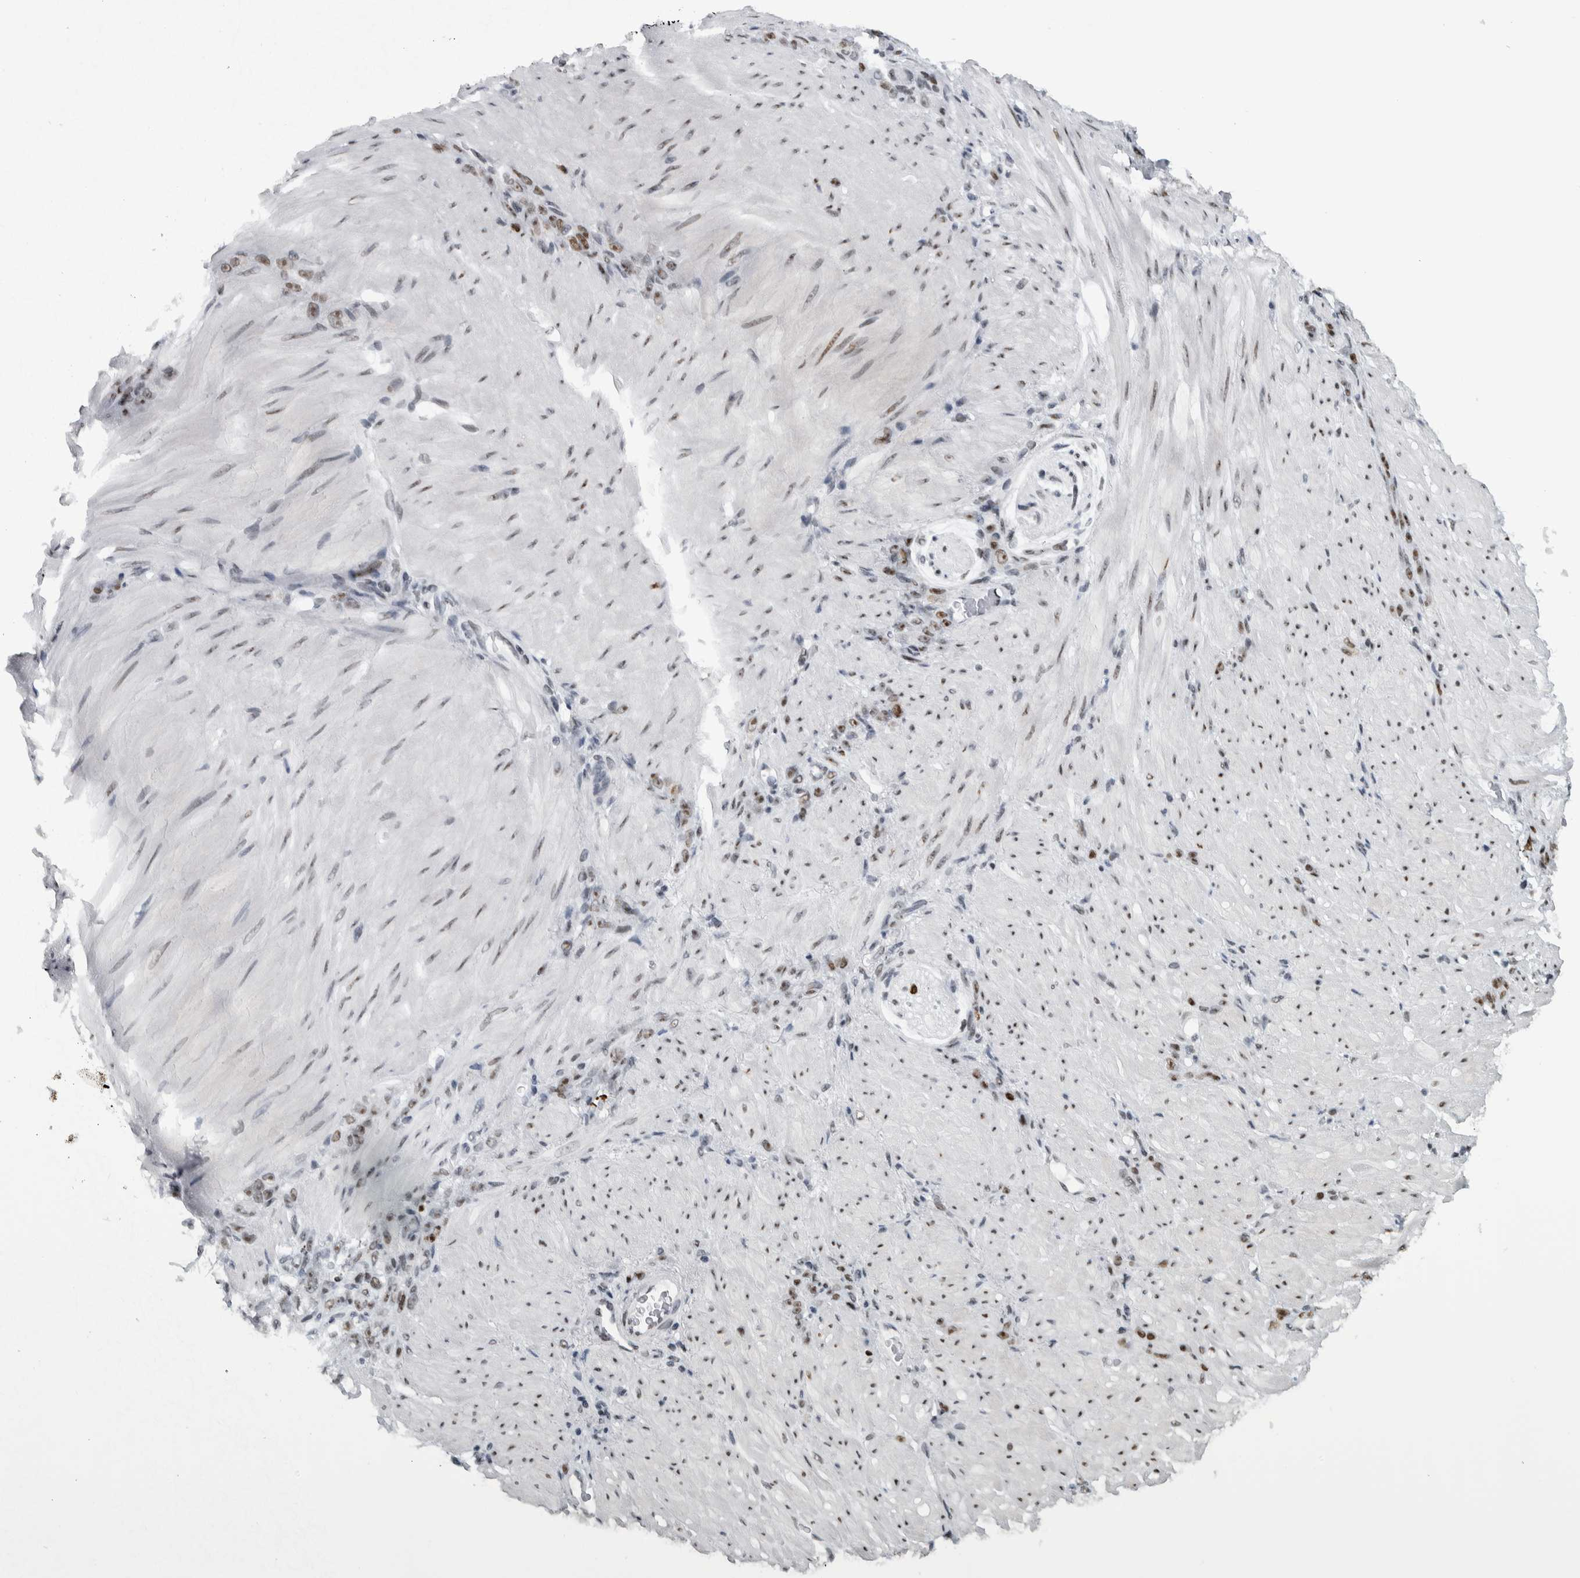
{"staining": {"intensity": "moderate", "quantity": "<25%", "location": "nuclear"}, "tissue": "stomach cancer", "cell_type": "Tumor cells", "image_type": "cancer", "snomed": [{"axis": "morphology", "description": "Normal tissue, NOS"}, {"axis": "morphology", "description": "Adenocarcinoma, NOS"}, {"axis": "topography", "description": "Stomach"}], "caption": "A brown stain shows moderate nuclear staining of a protein in stomach cancer (adenocarcinoma) tumor cells. (DAB = brown stain, brightfield microscopy at high magnification).", "gene": "TOP2B", "patient": {"sex": "male", "age": 82}}